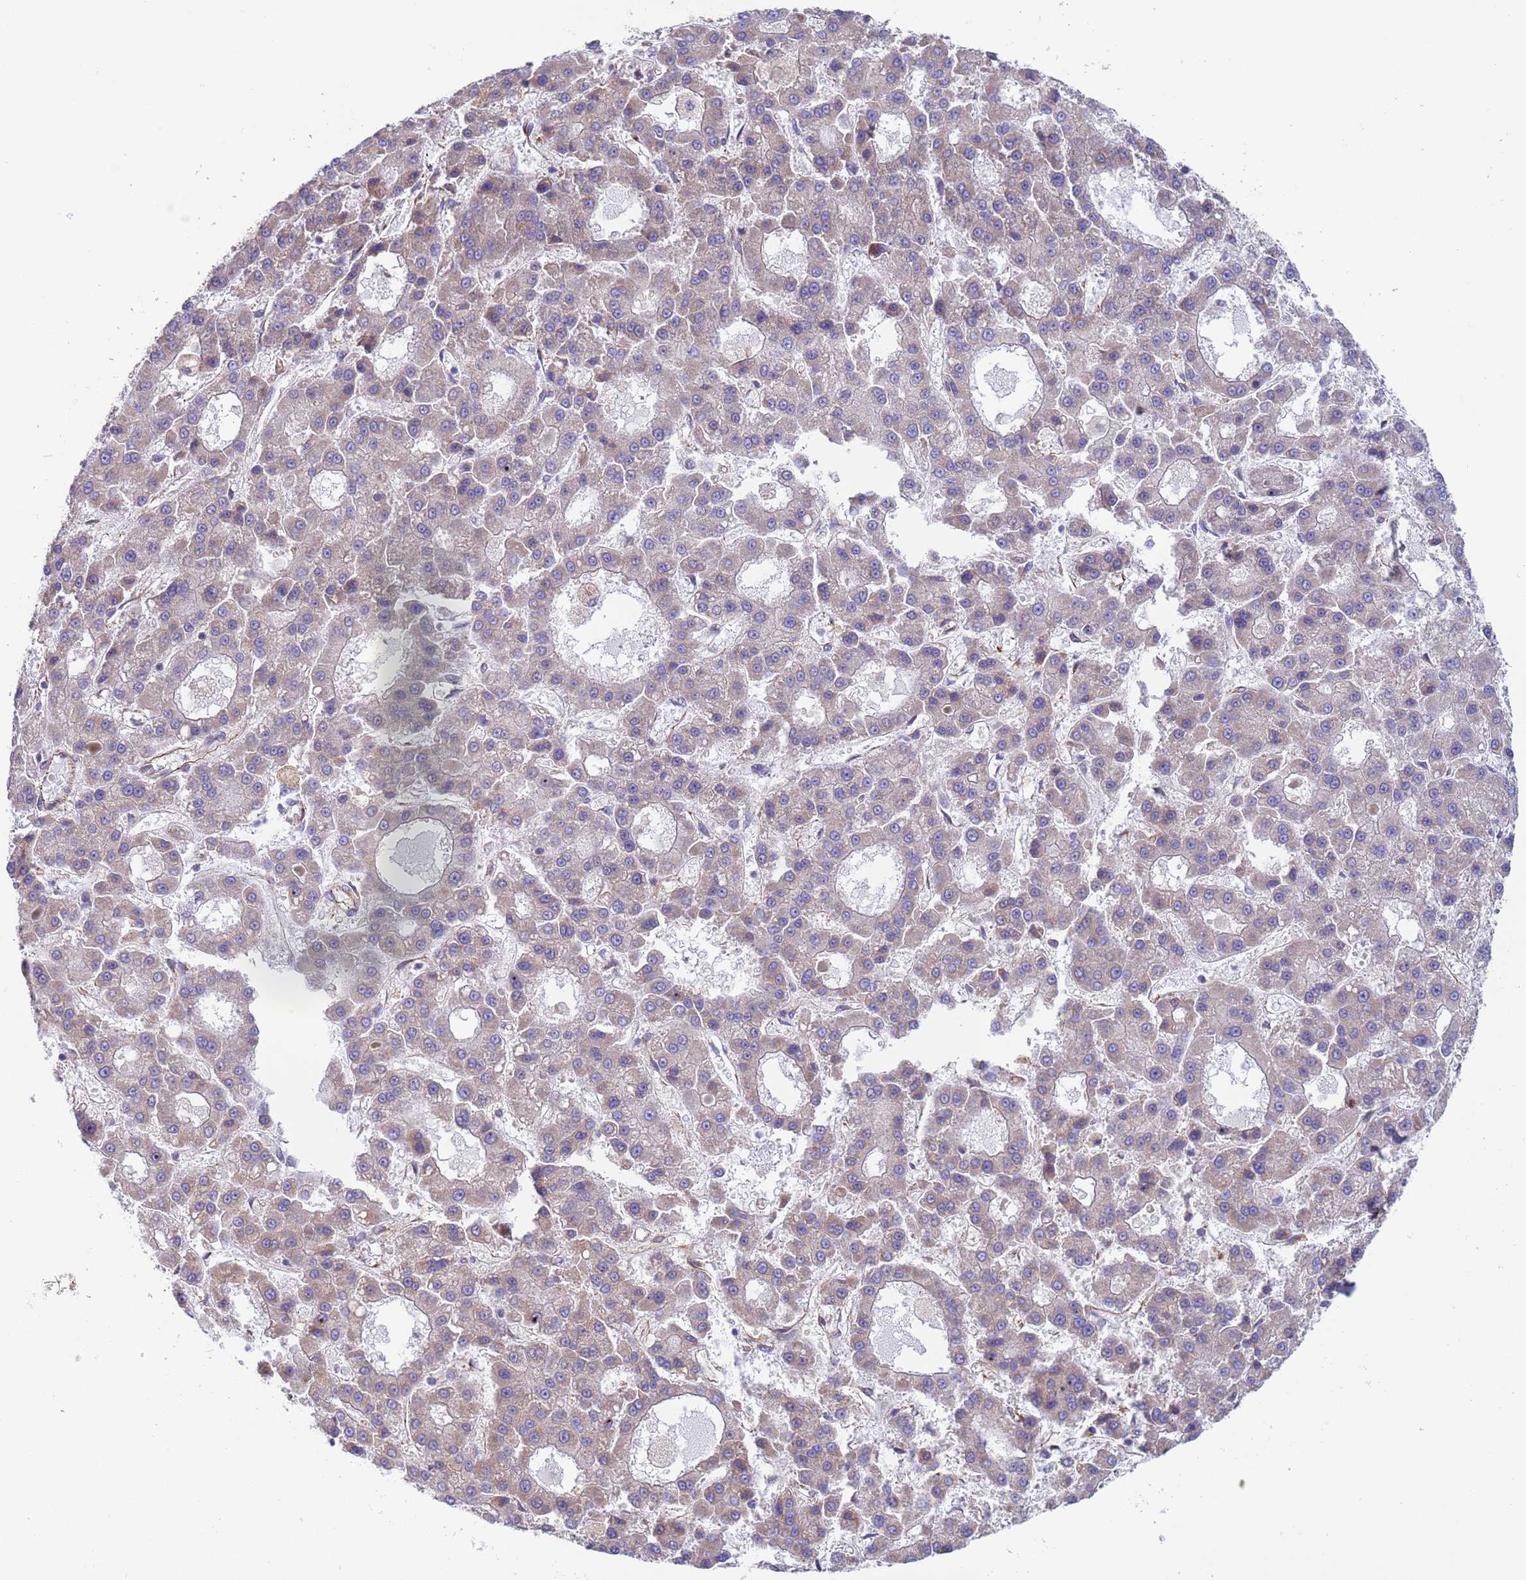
{"staining": {"intensity": "weak", "quantity": "<25%", "location": "cytoplasmic/membranous"}, "tissue": "liver cancer", "cell_type": "Tumor cells", "image_type": "cancer", "snomed": [{"axis": "morphology", "description": "Carcinoma, Hepatocellular, NOS"}, {"axis": "topography", "description": "Liver"}], "caption": "Liver hepatocellular carcinoma was stained to show a protein in brown. There is no significant staining in tumor cells. (Brightfield microscopy of DAB (3,3'-diaminobenzidine) IHC at high magnification).", "gene": "NUDT12", "patient": {"sex": "male", "age": 70}}